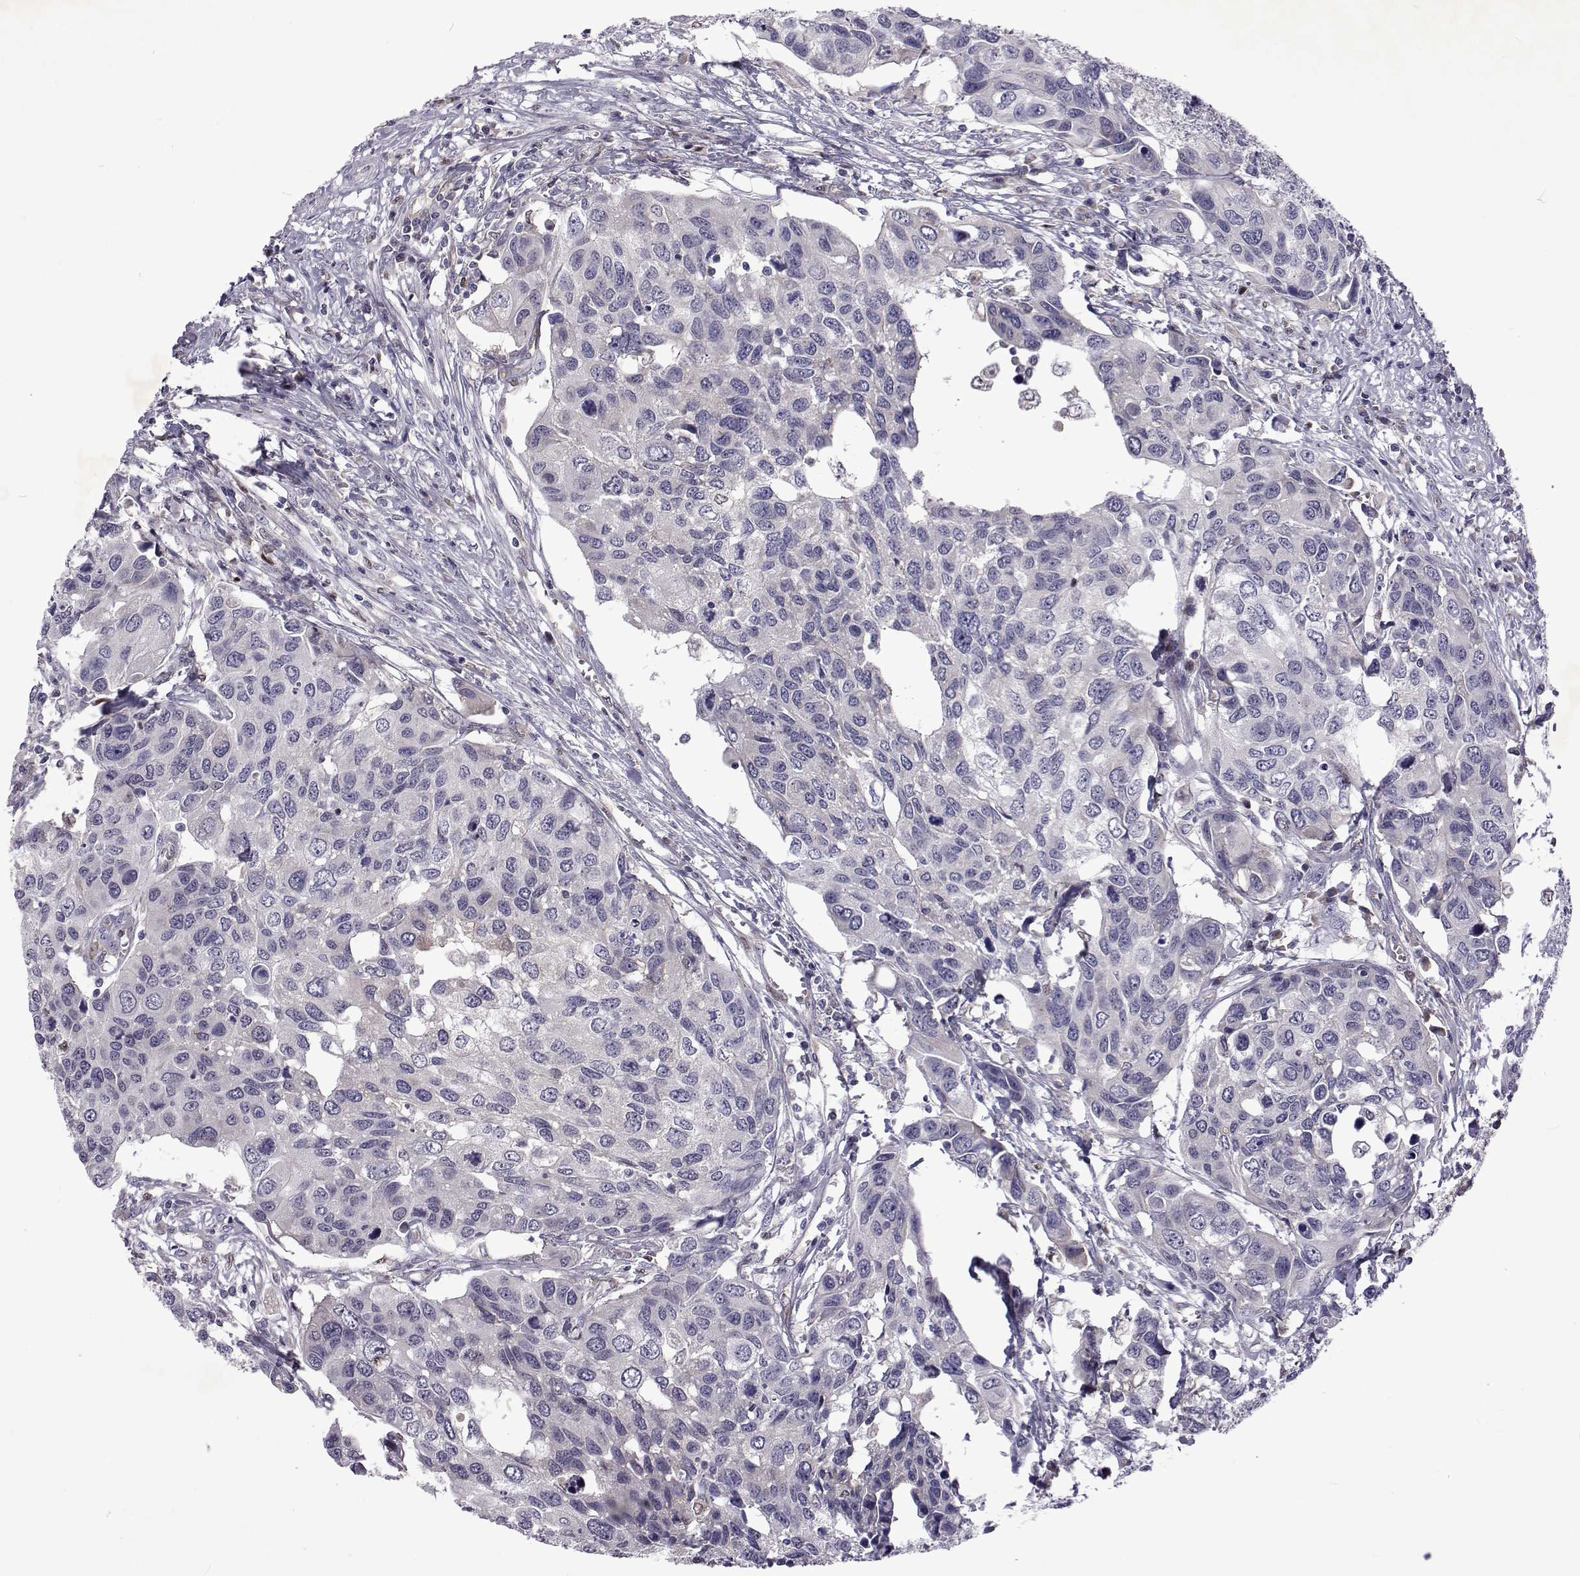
{"staining": {"intensity": "negative", "quantity": "none", "location": "none"}, "tissue": "urothelial cancer", "cell_type": "Tumor cells", "image_type": "cancer", "snomed": [{"axis": "morphology", "description": "Urothelial carcinoma, High grade"}, {"axis": "topography", "description": "Urinary bladder"}], "caption": "Protein analysis of urothelial cancer exhibits no significant expression in tumor cells. (Stains: DAB (3,3'-diaminobenzidine) immunohistochemistry with hematoxylin counter stain, Microscopy: brightfield microscopy at high magnification).", "gene": "TCF15", "patient": {"sex": "male", "age": 60}}